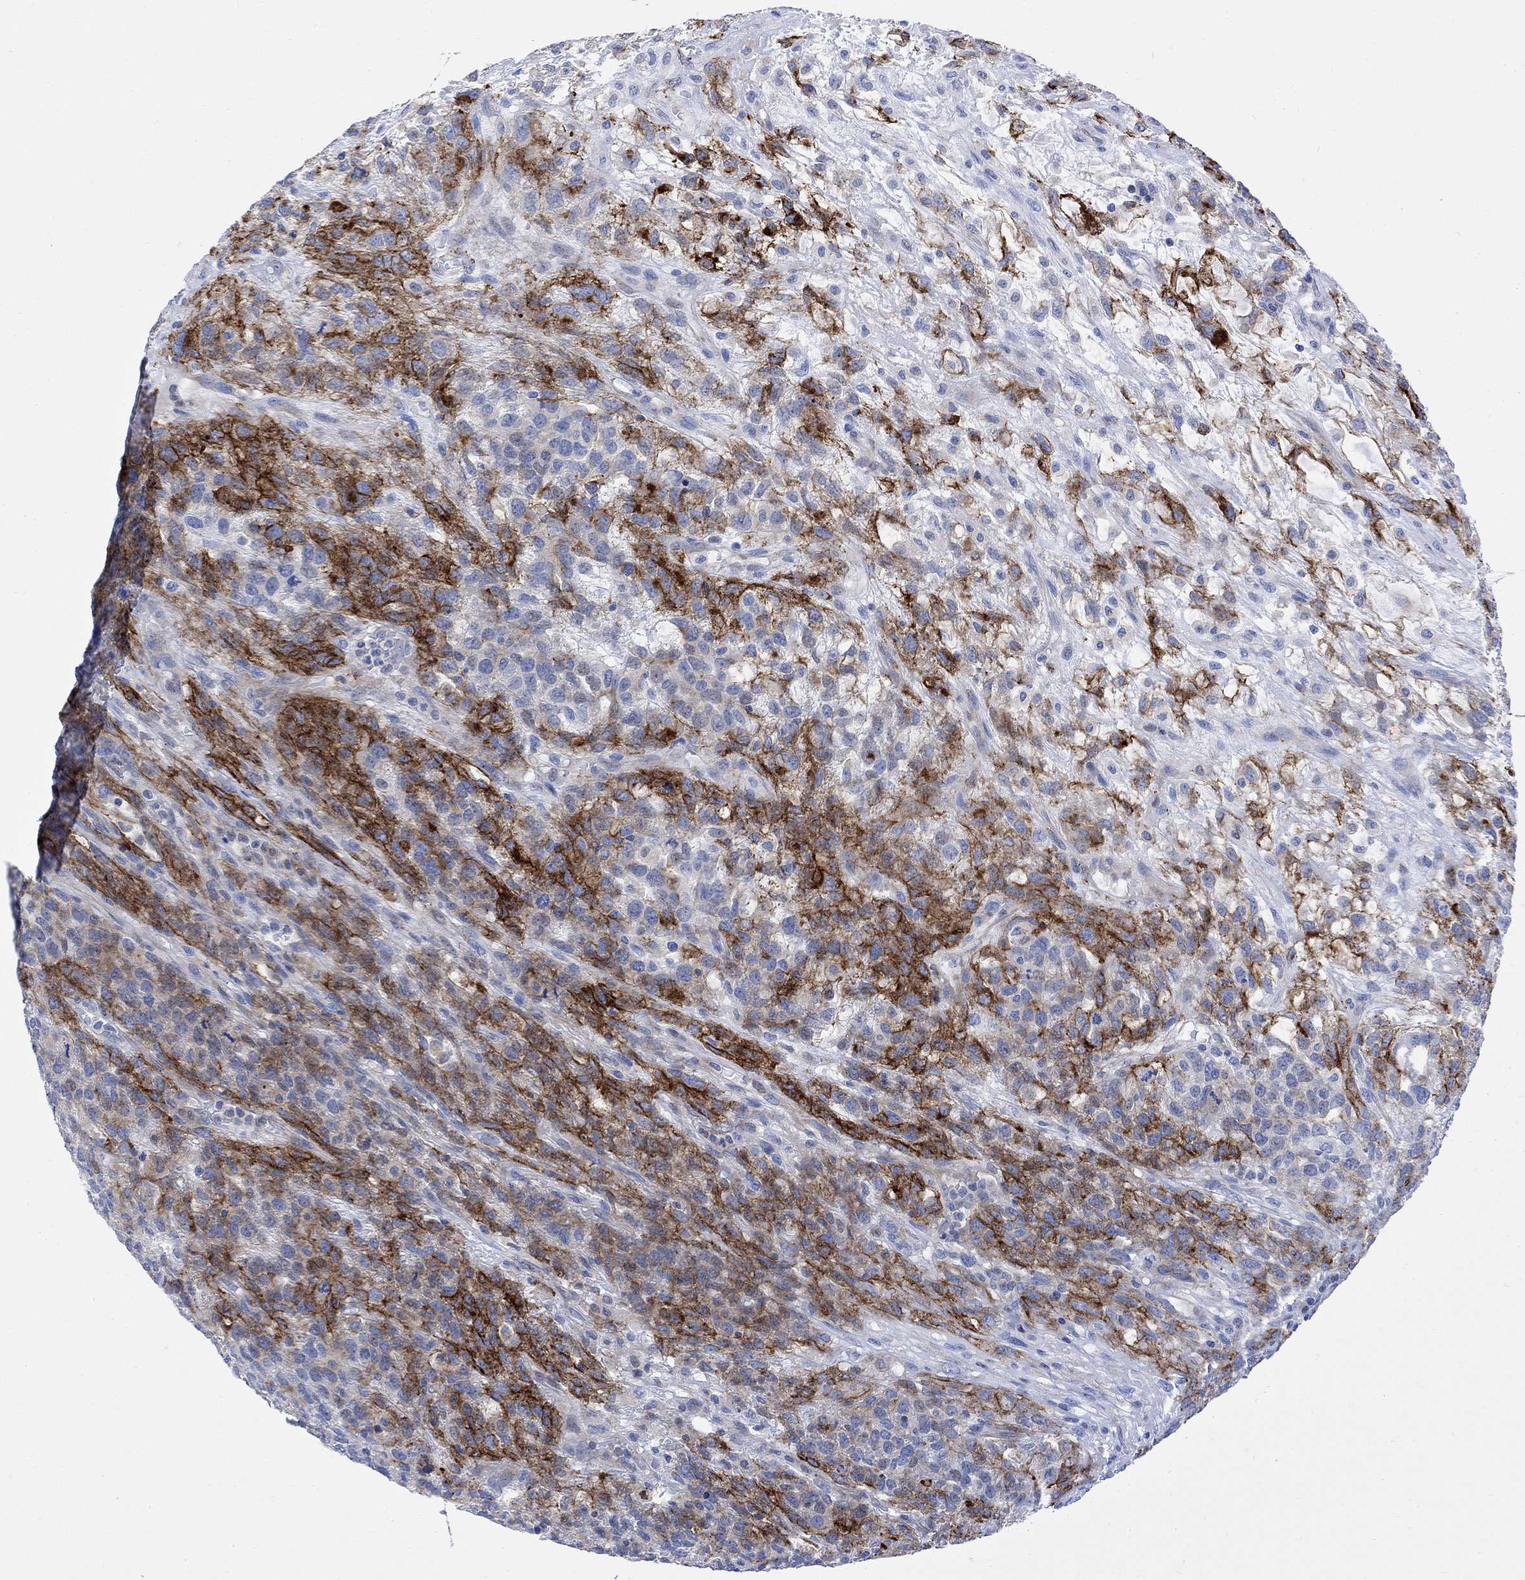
{"staining": {"intensity": "strong", "quantity": "25%-75%", "location": "cytoplasmic/membranous"}, "tissue": "testis cancer", "cell_type": "Tumor cells", "image_type": "cancer", "snomed": [{"axis": "morphology", "description": "Seminoma, NOS"}, {"axis": "topography", "description": "Testis"}], "caption": "A histopathology image showing strong cytoplasmic/membranous staining in approximately 25%-75% of tumor cells in testis cancer, as visualized by brown immunohistochemical staining.", "gene": "ARSK", "patient": {"sex": "male", "age": 52}}